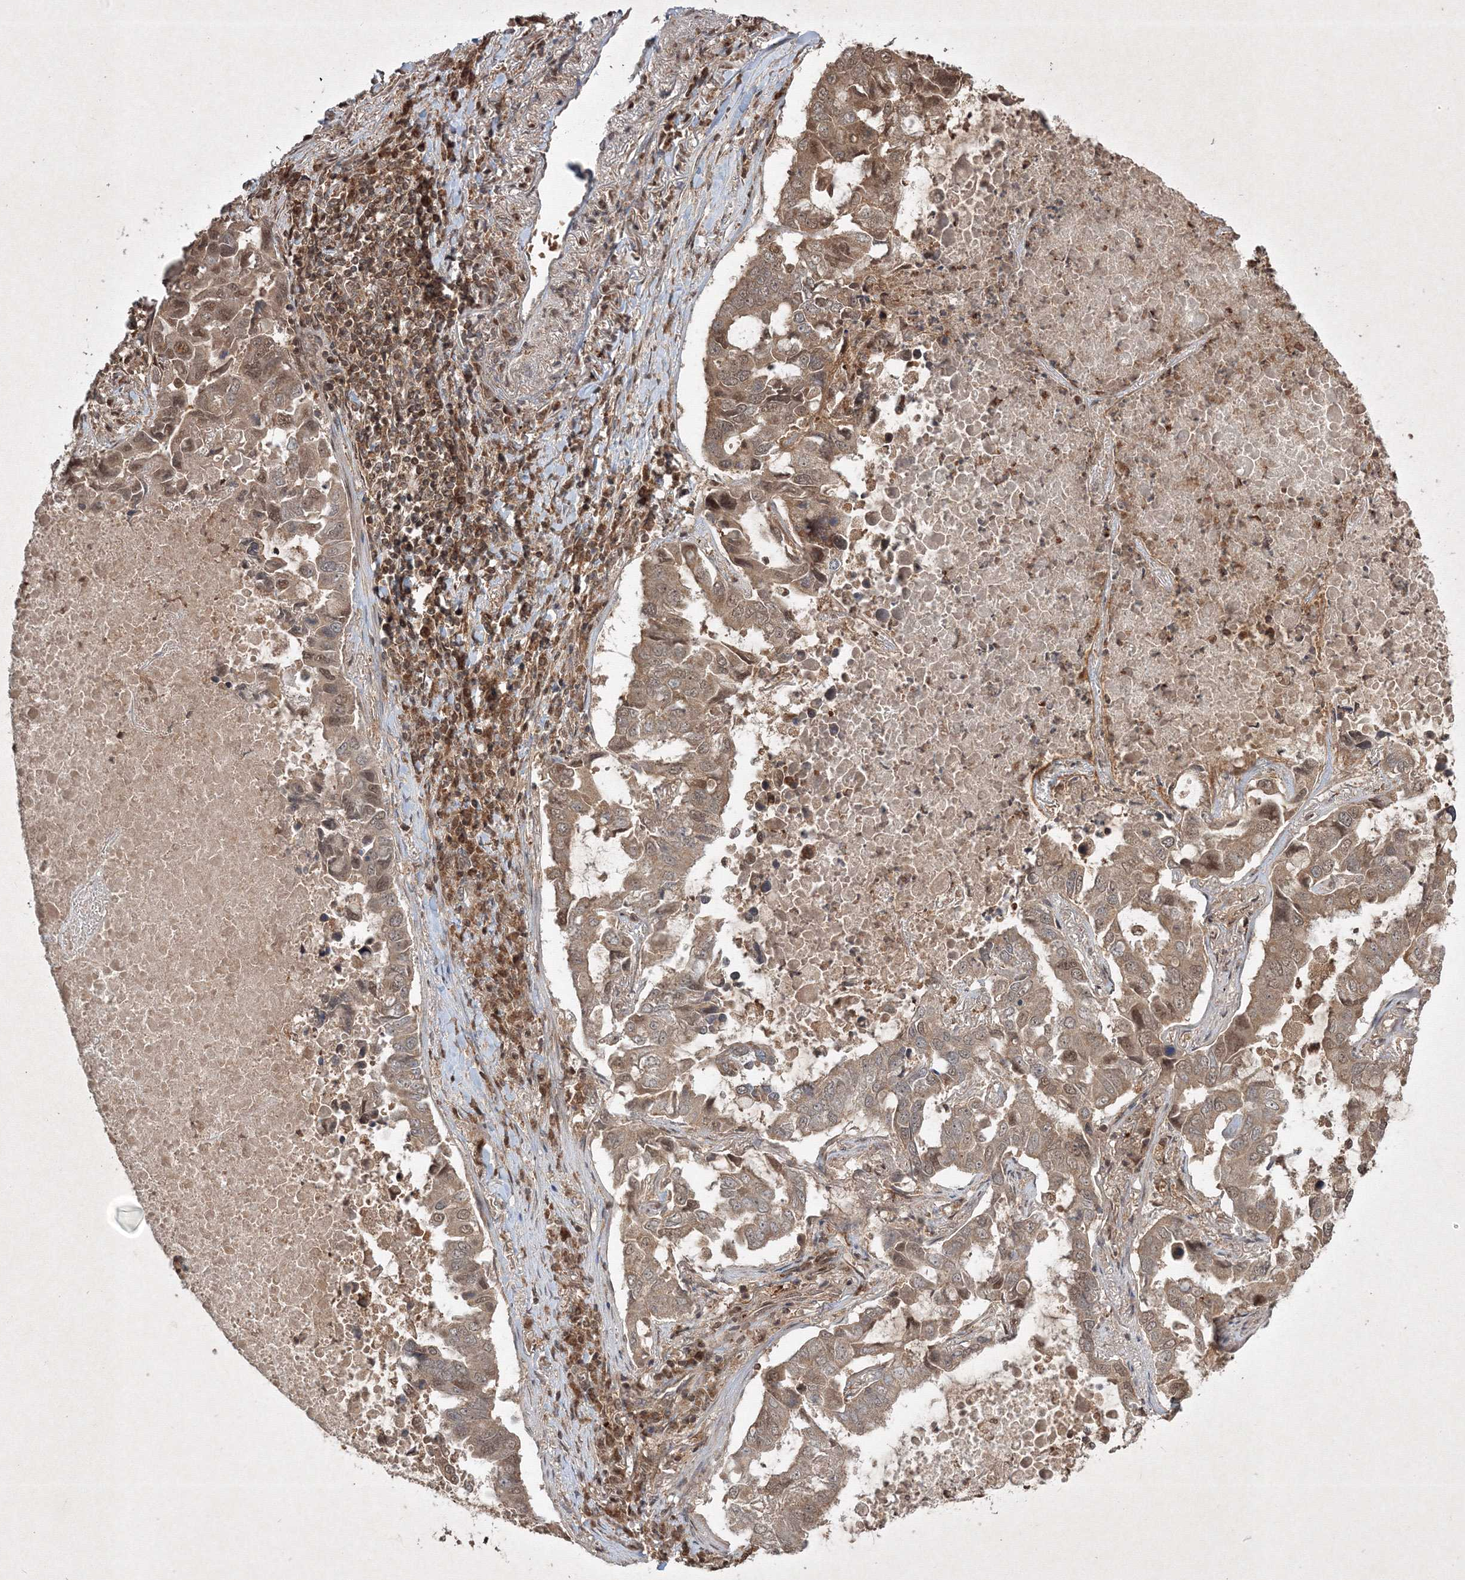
{"staining": {"intensity": "weak", "quantity": ">75%", "location": "cytoplasmic/membranous,nuclear"}, "tissue": "lung cancer", "cell_type": "Tumor cells", "image_type": "cancer", "snomed": [{"axis": "morphology", "description": "Adenocarcinoma, NOS"}, {"axis": "topography", "description": "Lung"}], "caption": "Weak cytoplasmic/membranous and nuclear protein positivity is appreciated in about >75% of tumor cells in lung adenocarcinoma.", "gene": "PLTP", "patient": {"sex": "male", "age": 64}}